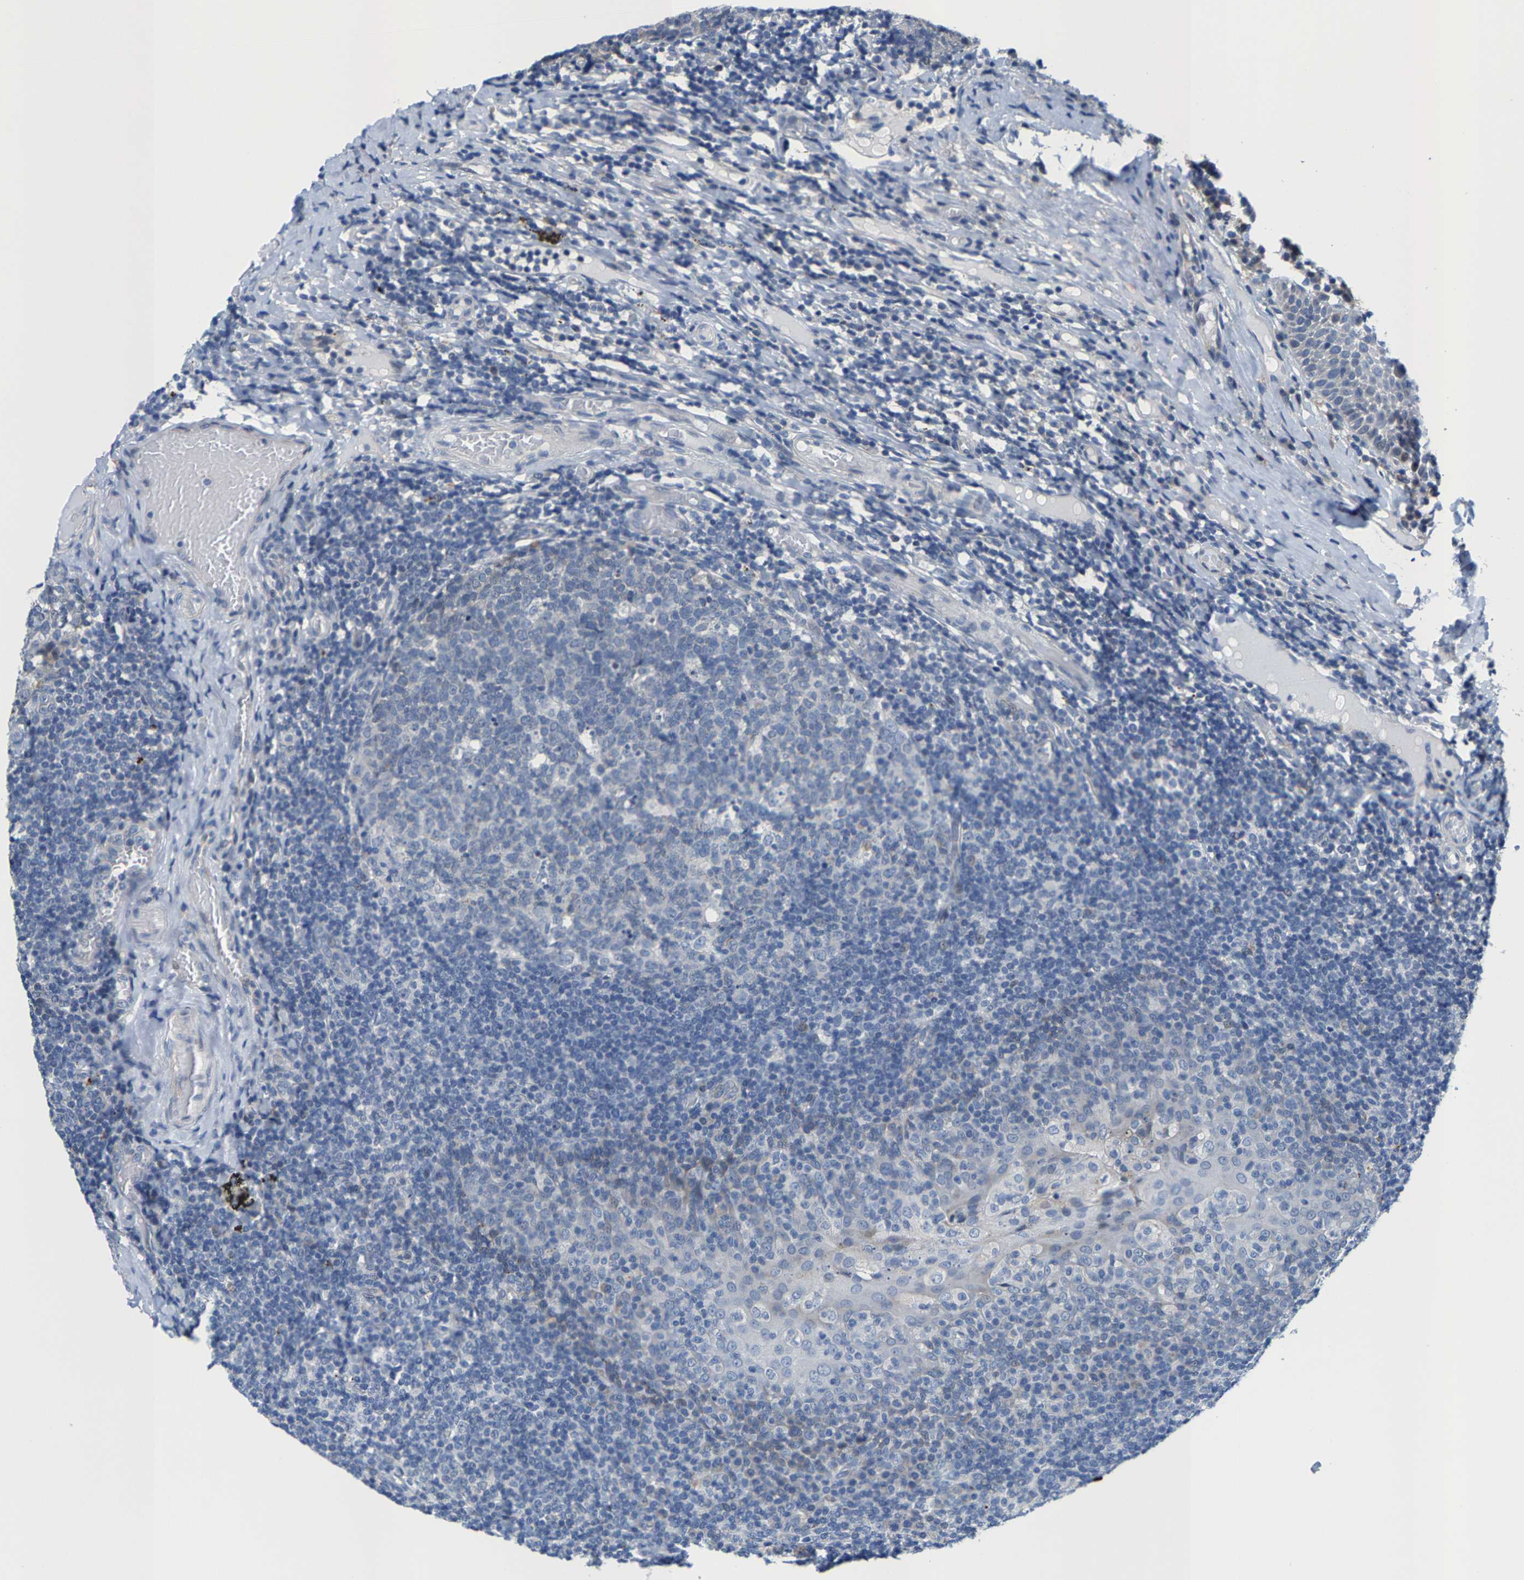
{"staining": {"intensity": "negative", "quantity": "none", "location": "none"}, "tissue": "tonsil", "cell_type": "Germinal center cells", "image_type": "normal", "snomed": [{"axis": "morphology", "description": "Normal tissue, NOS"}, {"axis": "topography", "description": "Tonsil"}], "caption": "Immunohistochemical staining of unremarkable tonsil shows no significant expression in germinal center cells. Nuclei are stained in blue.", "gene": "KLHL1", "patient": {"sex": "female", "age": 19}}